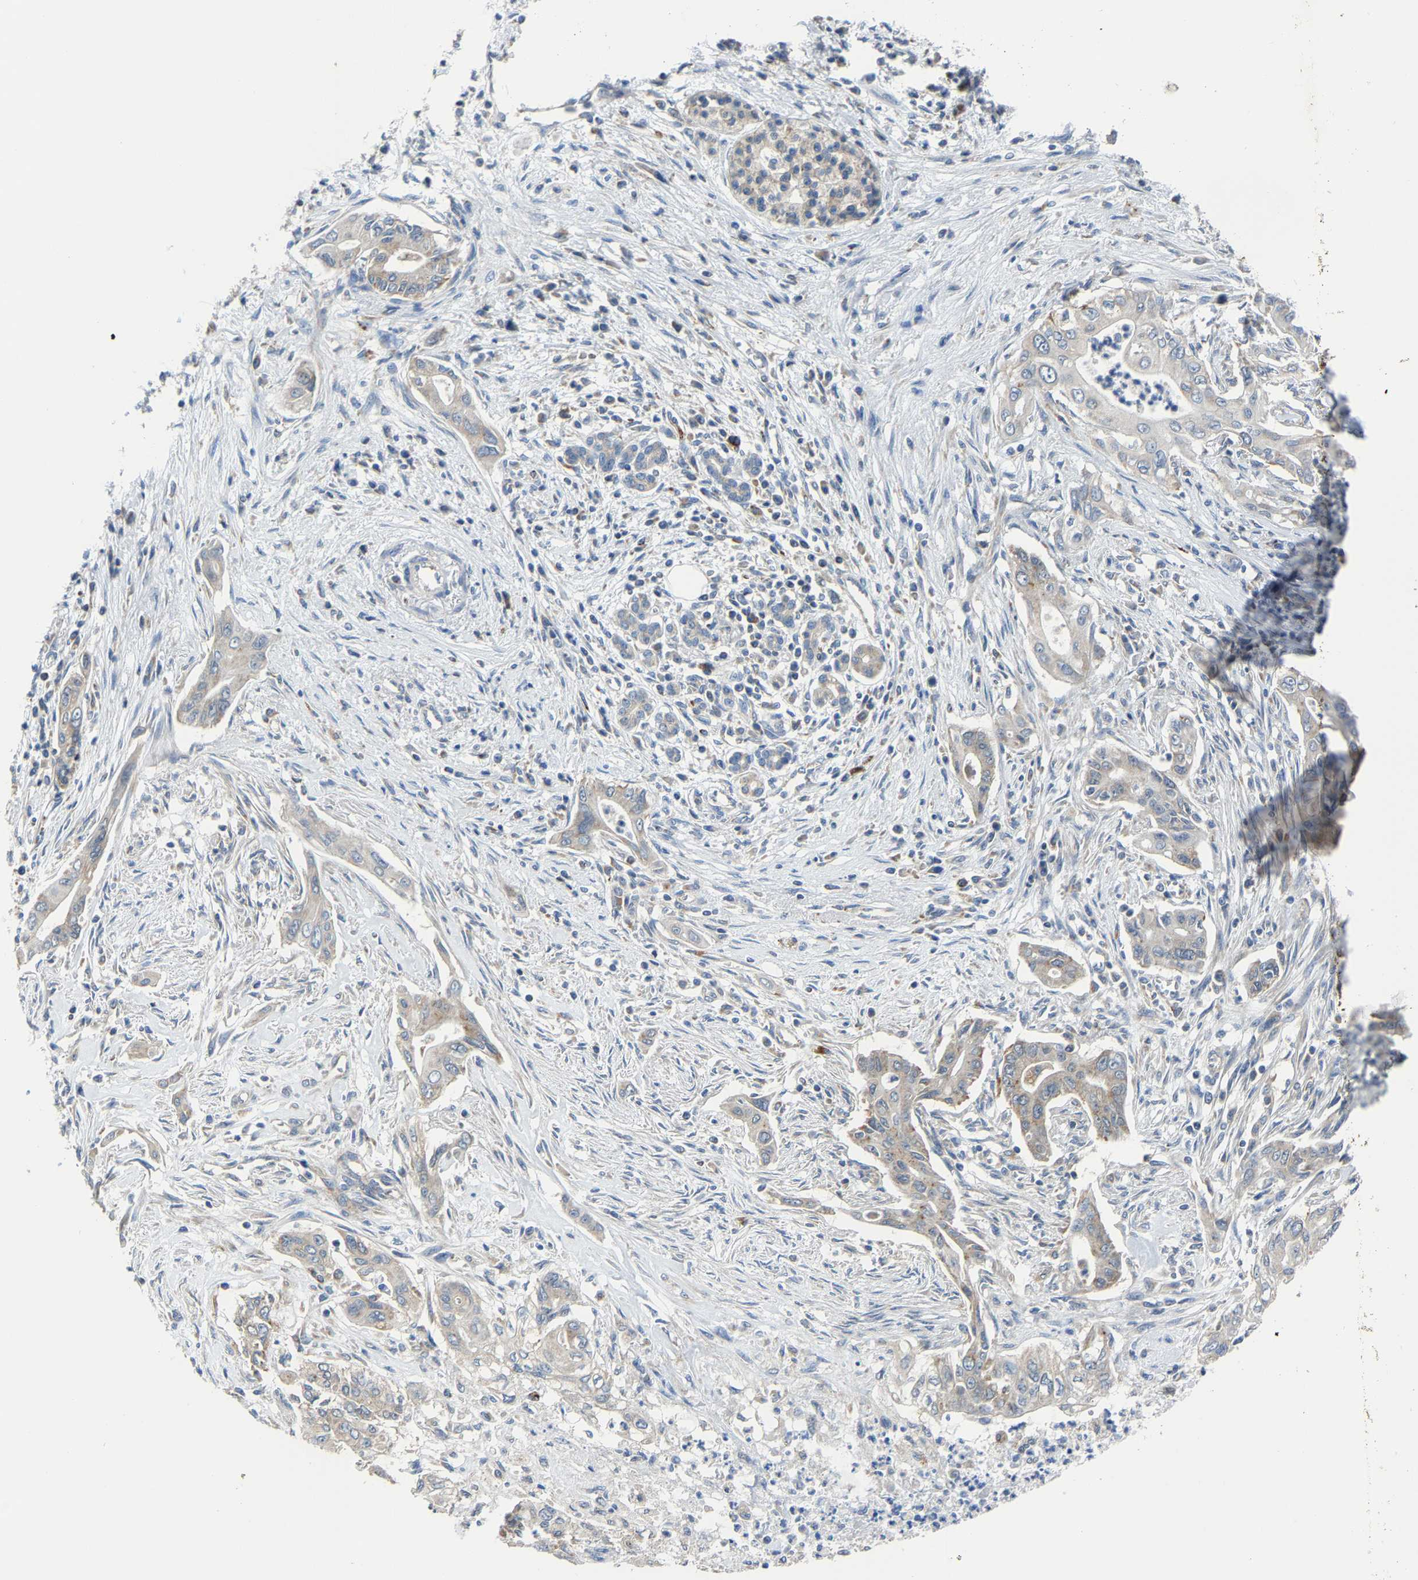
{"staining": {"intensity": "weak", "quantity": ">75%", "location": "cytoplasmic/membranous"}, "tissue": "pancreatic cancer", "cell_type": "Tumor cells", "image_type": "cancer", "snomed": [{"axis": "morphology", "description": "Adenocarcinoma, NOS"}, {"axis": "topography", "description": "Pancreas"}], "caption": "Pancreatic cancer stained with a brown dye reveals weak cytoplasmic/membranous positive positivity in approximately >75% of tumor cells.", "gene": "AGK", "patient": {"sex": "male", "age": 58}}